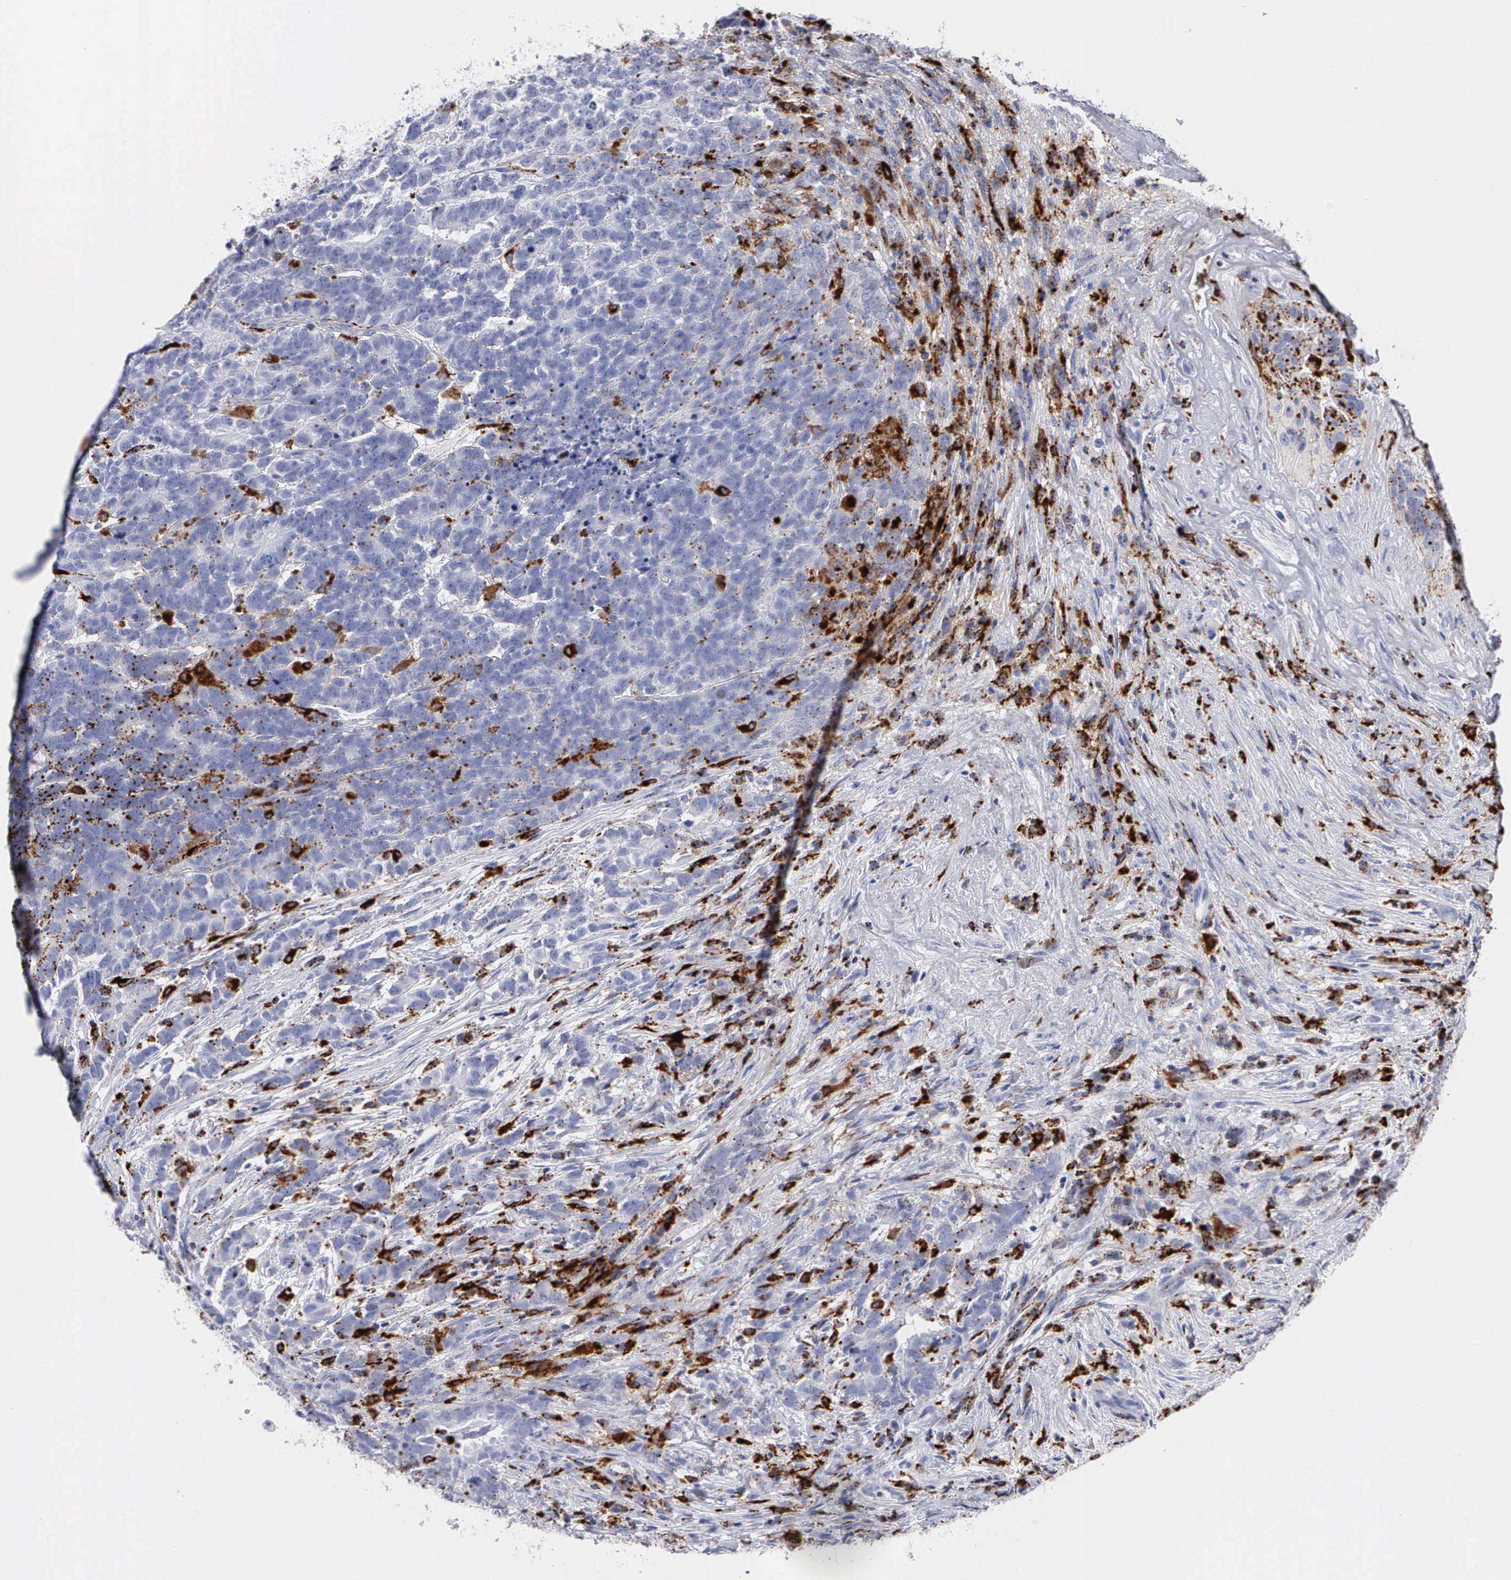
{"staining": {"intensity": "negative", "quantity": "none", "location": "none"}, "tissue": "testis cancer", "cell_type": "Tumor cells", "image_type": "cancer", "snomed": [{"axis": "morphology", "description": "Carcinoma, Embryonal, NOS"}, {"axis": "topography", "description": "Testis"}], "caption": "Immunohistochemistry (IHC) micrograph of neoplastic tissue: testis cancer stained with DAB (3,3'-diaminobenzidine) shows no significant protein positivity in tumor cells.", "gene": "CTSH", "patient": {"sex": "male", "age": 26}}